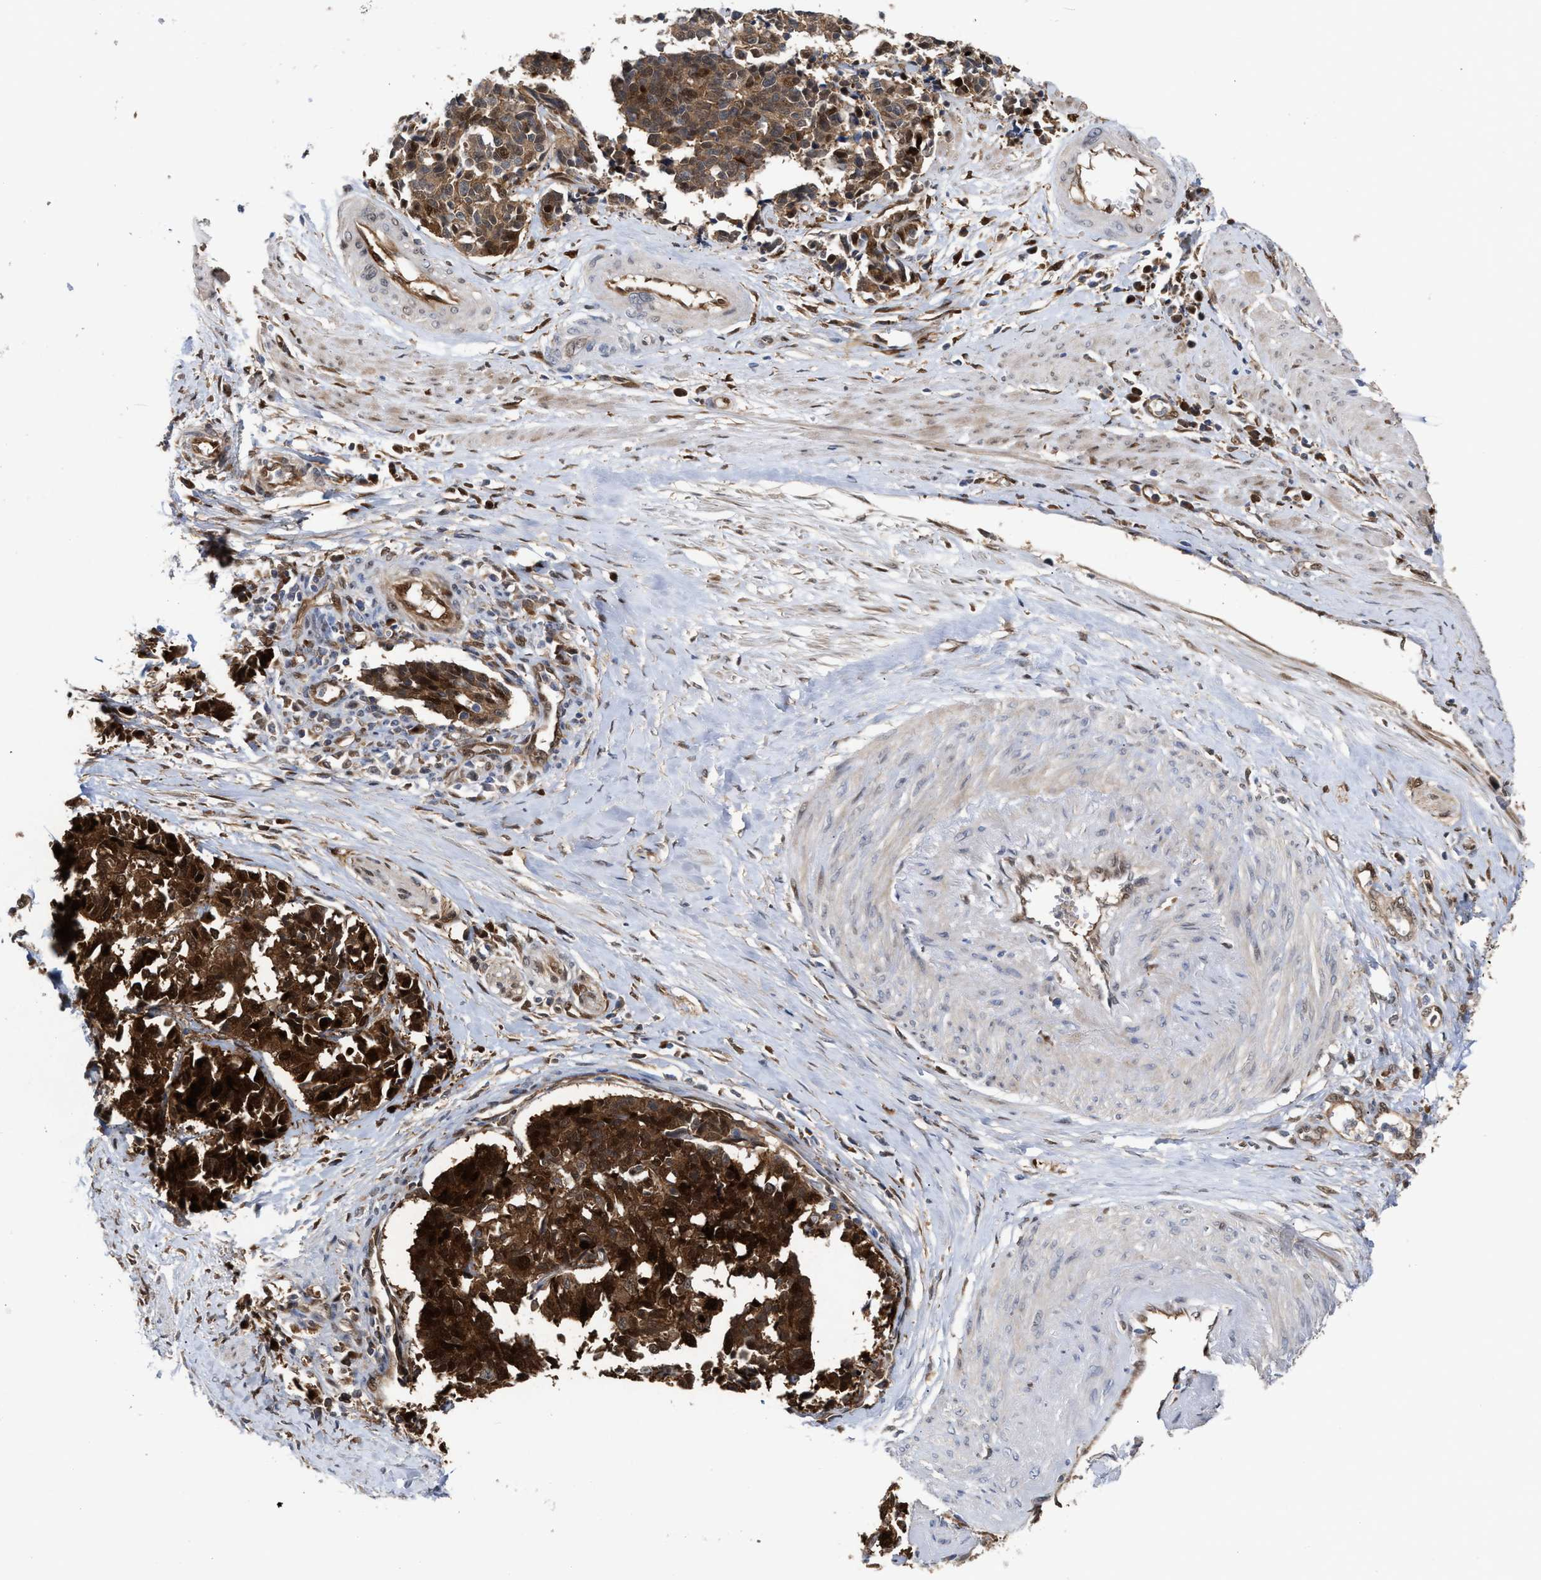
{"staining": {"intensity": "strong", "quantity": ">75%", "location": "cytoplasmic/membranous,nuclear"}, "tissue": "cervical cancer", "cell_type": "Tumor cells", "image_type": "cancer", "snomed": [{"axis": "morphology", "description": "Normal tissue, NOS"}, {"axis": "morphology", "description": "Squamous cell carcinoma, NOS"}, {"axis": "topography", "description": "Cervix"}], "caption": "Human squamous cell carcinoma (cervical) stained with a protein marker displays strong staining in tumor cells.", "gene": "TP53I3", "patient": {"sex": "female", "age": 35}}